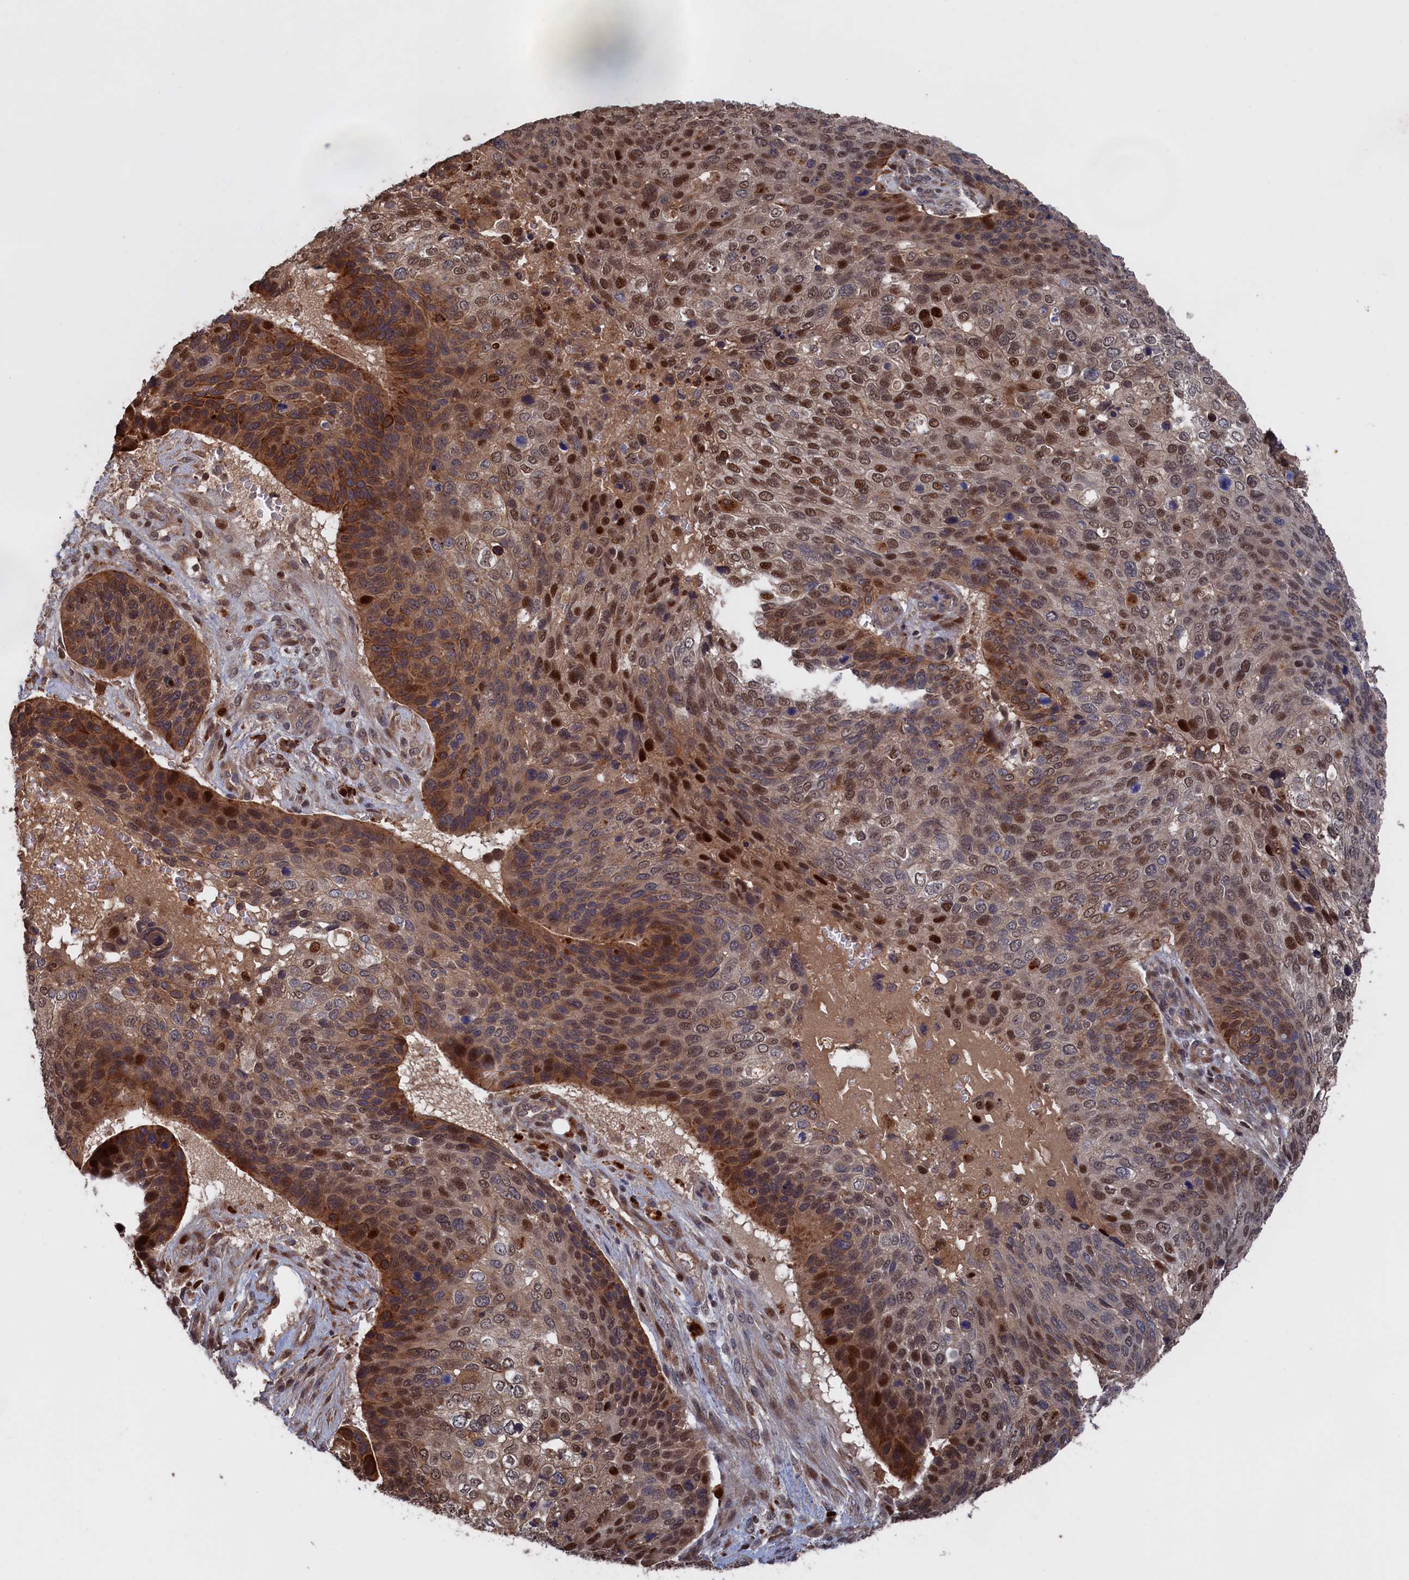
{"staining": {"intensity": "moderate", "quantity": "25%-75%", "location": "cytoplasmic/membranous,nuclear"}, "tissue": "skin cancer", "cell_type": "Tumor cells", "image_type": "cancer", "snomed": [{"axis": "morphology", "description": "Basal cell carcinoma"}, {"axis": "topography", "description": "Skin"}], "caption": "Basal cell carcinoma (skin) was stained to show a protein in brown. There is medium levels of moderate cytoplasmic/membranous and nuclear expression in about 25%-75% of tumor cells.", "gene": "PLA2G15", "patient": {"sex": "female", "age": 74}}